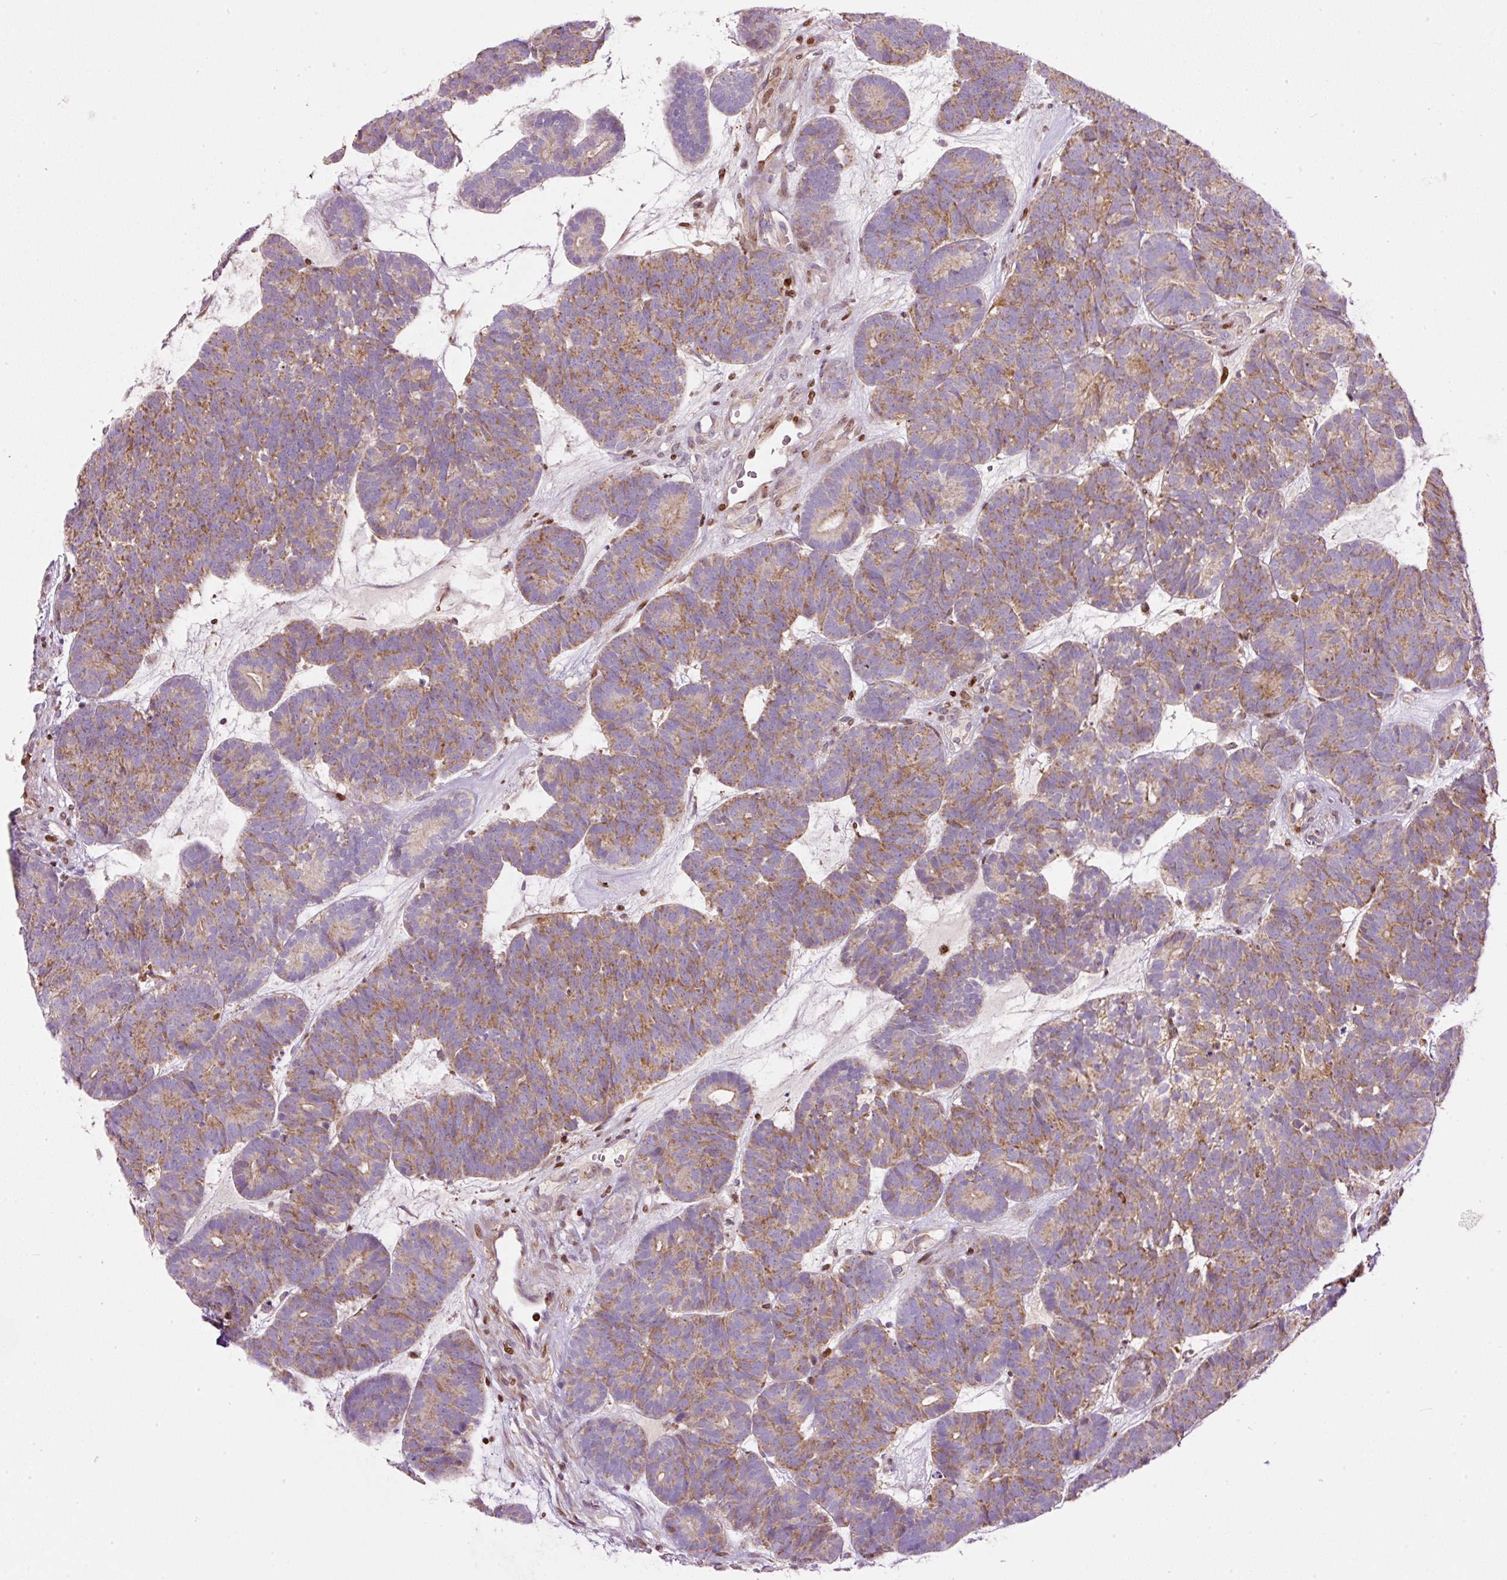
{"staining": {"intensity": "moderate", "quantity": ">75%", "location": "cytoplasmic/membranous"}, "tissue": "head and neck cancer", "cell_type": "Tumor cells", "image_type": "cancer", "snomed": [{"axis": "morphology", "description": "Adenocarcinoma, NOS"}, {"axis": "topography", "description": "Head-Neck"}], "caption": "Moderate cytoplasmic/membranous positivity for a protein is present in about >75% of tumor cells of head and neck cancer using immunohistochemistry (IHC).", "gene": "TMEM8B", "patient": {"sex": "female", "age": 81}}